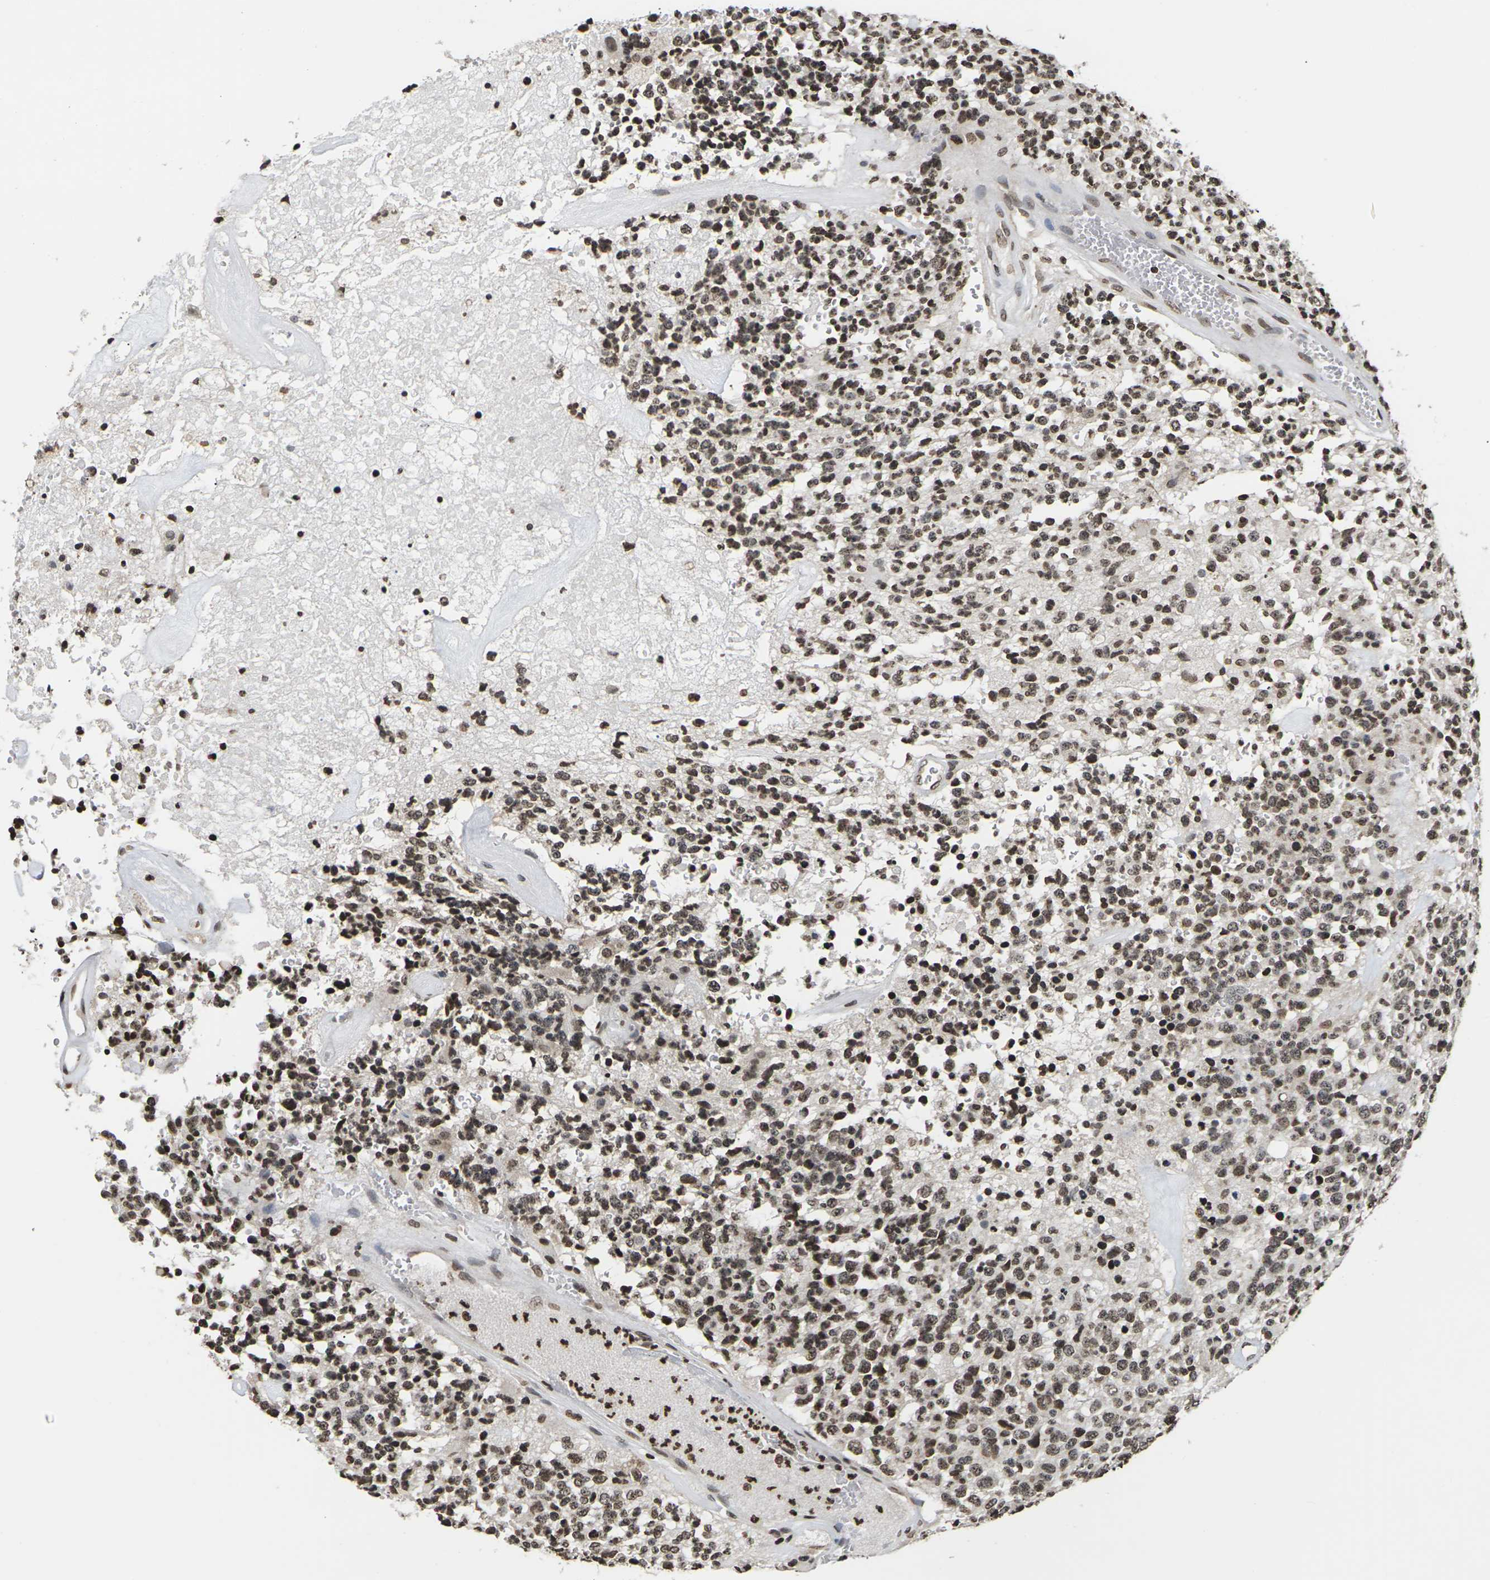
{"staining": {"intensity": "moderate", "quantity": ">75%", "location": "nuclear"}, "tissue": "glioma", "cell_type": "Tumor cells", "image_type": "cancer", "snomed": [{"axis": "morphology", "description": "Glioma, malignant, High grade"}, {"axis": "topography", "description": "pancreas cauda"}], "caption": "Glioma stained for a protein reveals moderate nuclear positivity in tumor cells. (DAB (3,3'-diaminobenzidine) IHC with brightfield microscopy, high magnification).", "gene": "ETV5", "patient": {"sex": "male", "age": 60}}